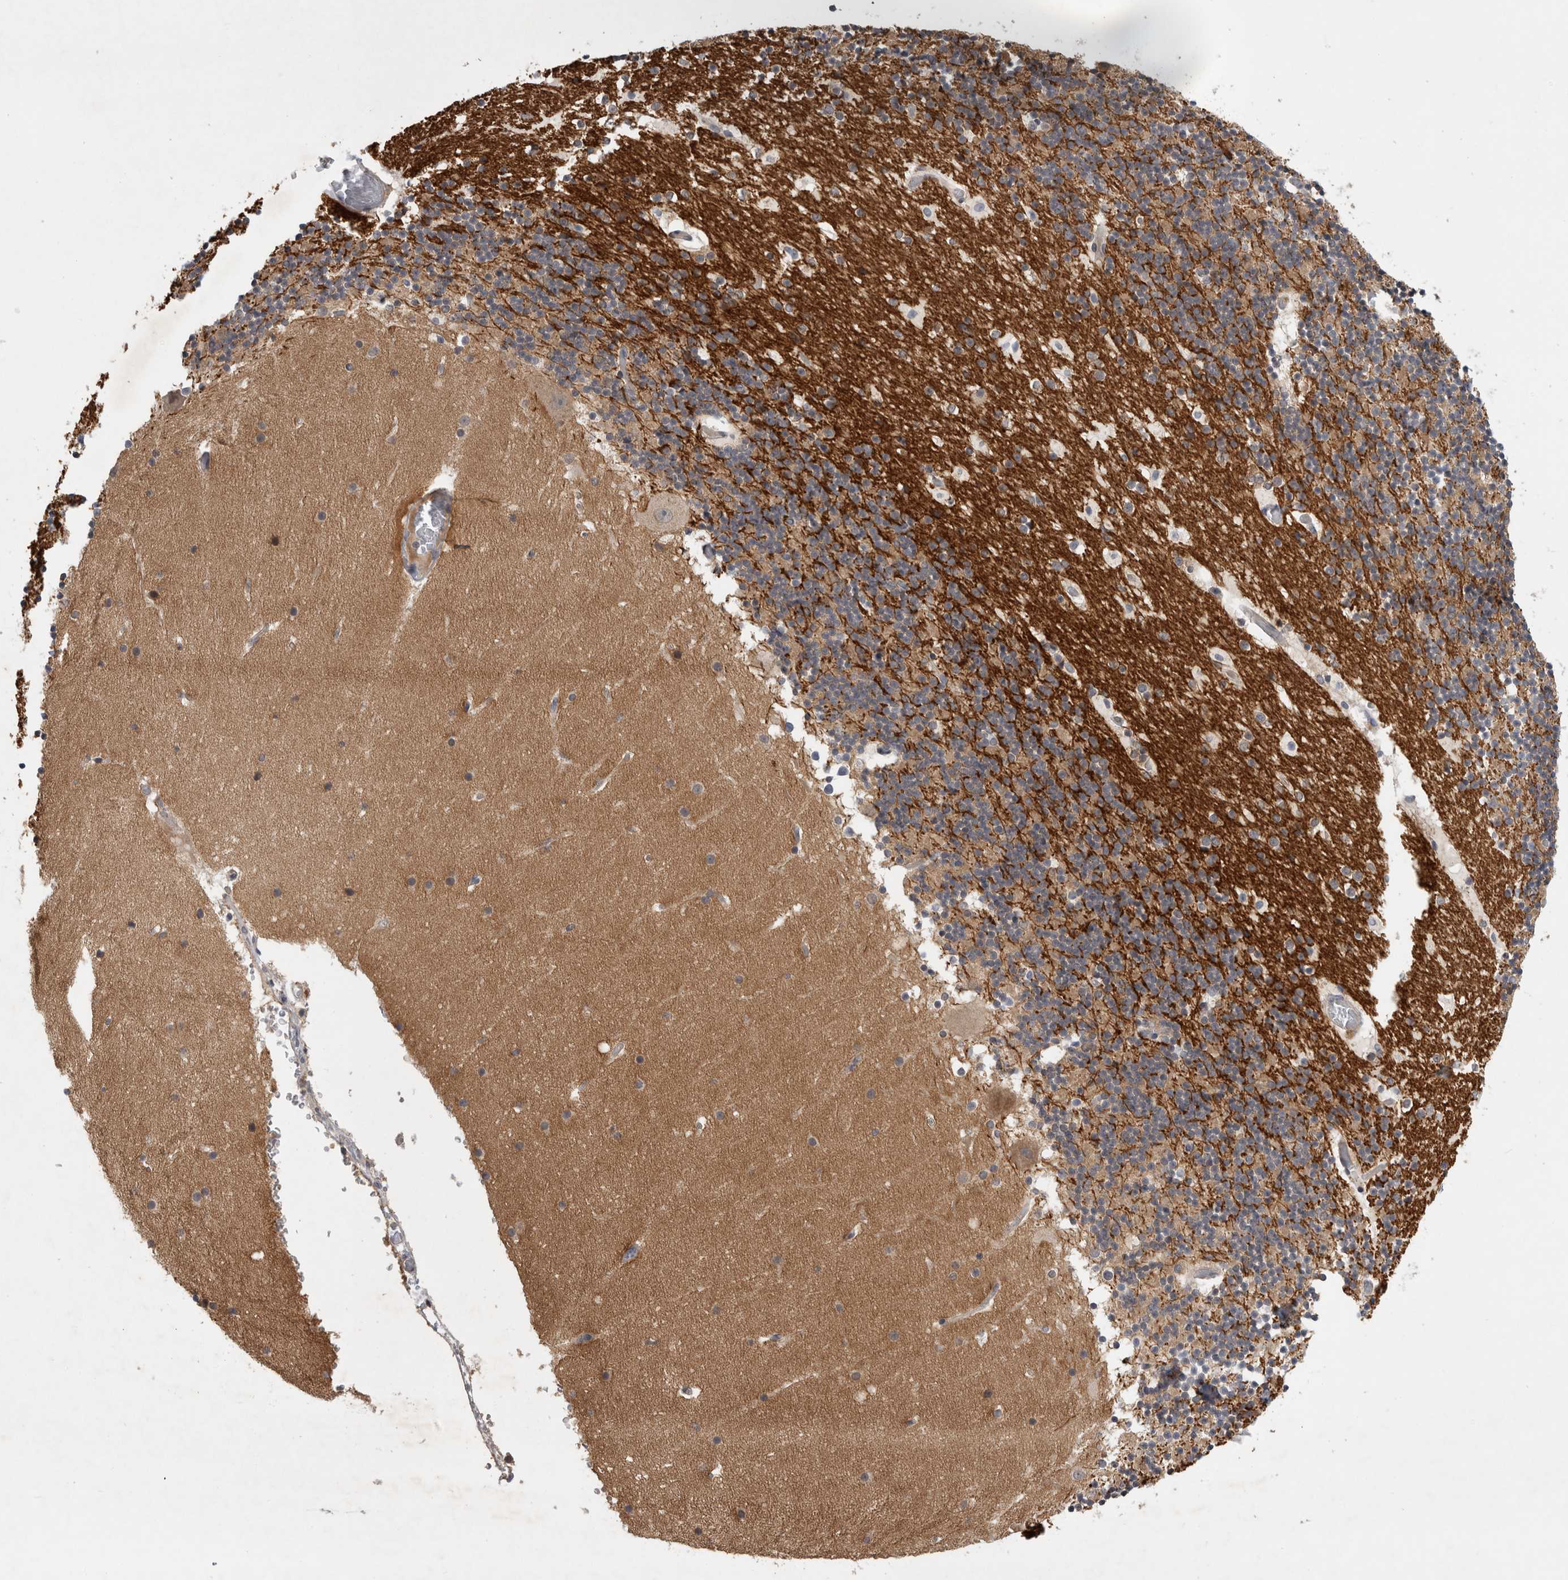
{"staining": {"intensity": "negative", "quantity": "none", "location": "none"}, "tissue": "cerebellum", "cell_type": "Cells in granular layer", "image_type": "normal", "snomed": [{"axis": "morphology", "description": "Normal tissue, NOS"}, {"axis": "topography", "description": "Cerebellum"}], "caption": "Immunohistochemistry (IHC) of normal cerebellum exhibits no expression in cells in granular layer. The staining was performed using DAB (3,3'-diaminobenzidine) to visualize the protein expression in brown, while the nuclei were stained in blue with hematoxylin (Magnification: 20x).", "gene": "AASDHPPT", "patient": {"sex": "male", "age": 57}}